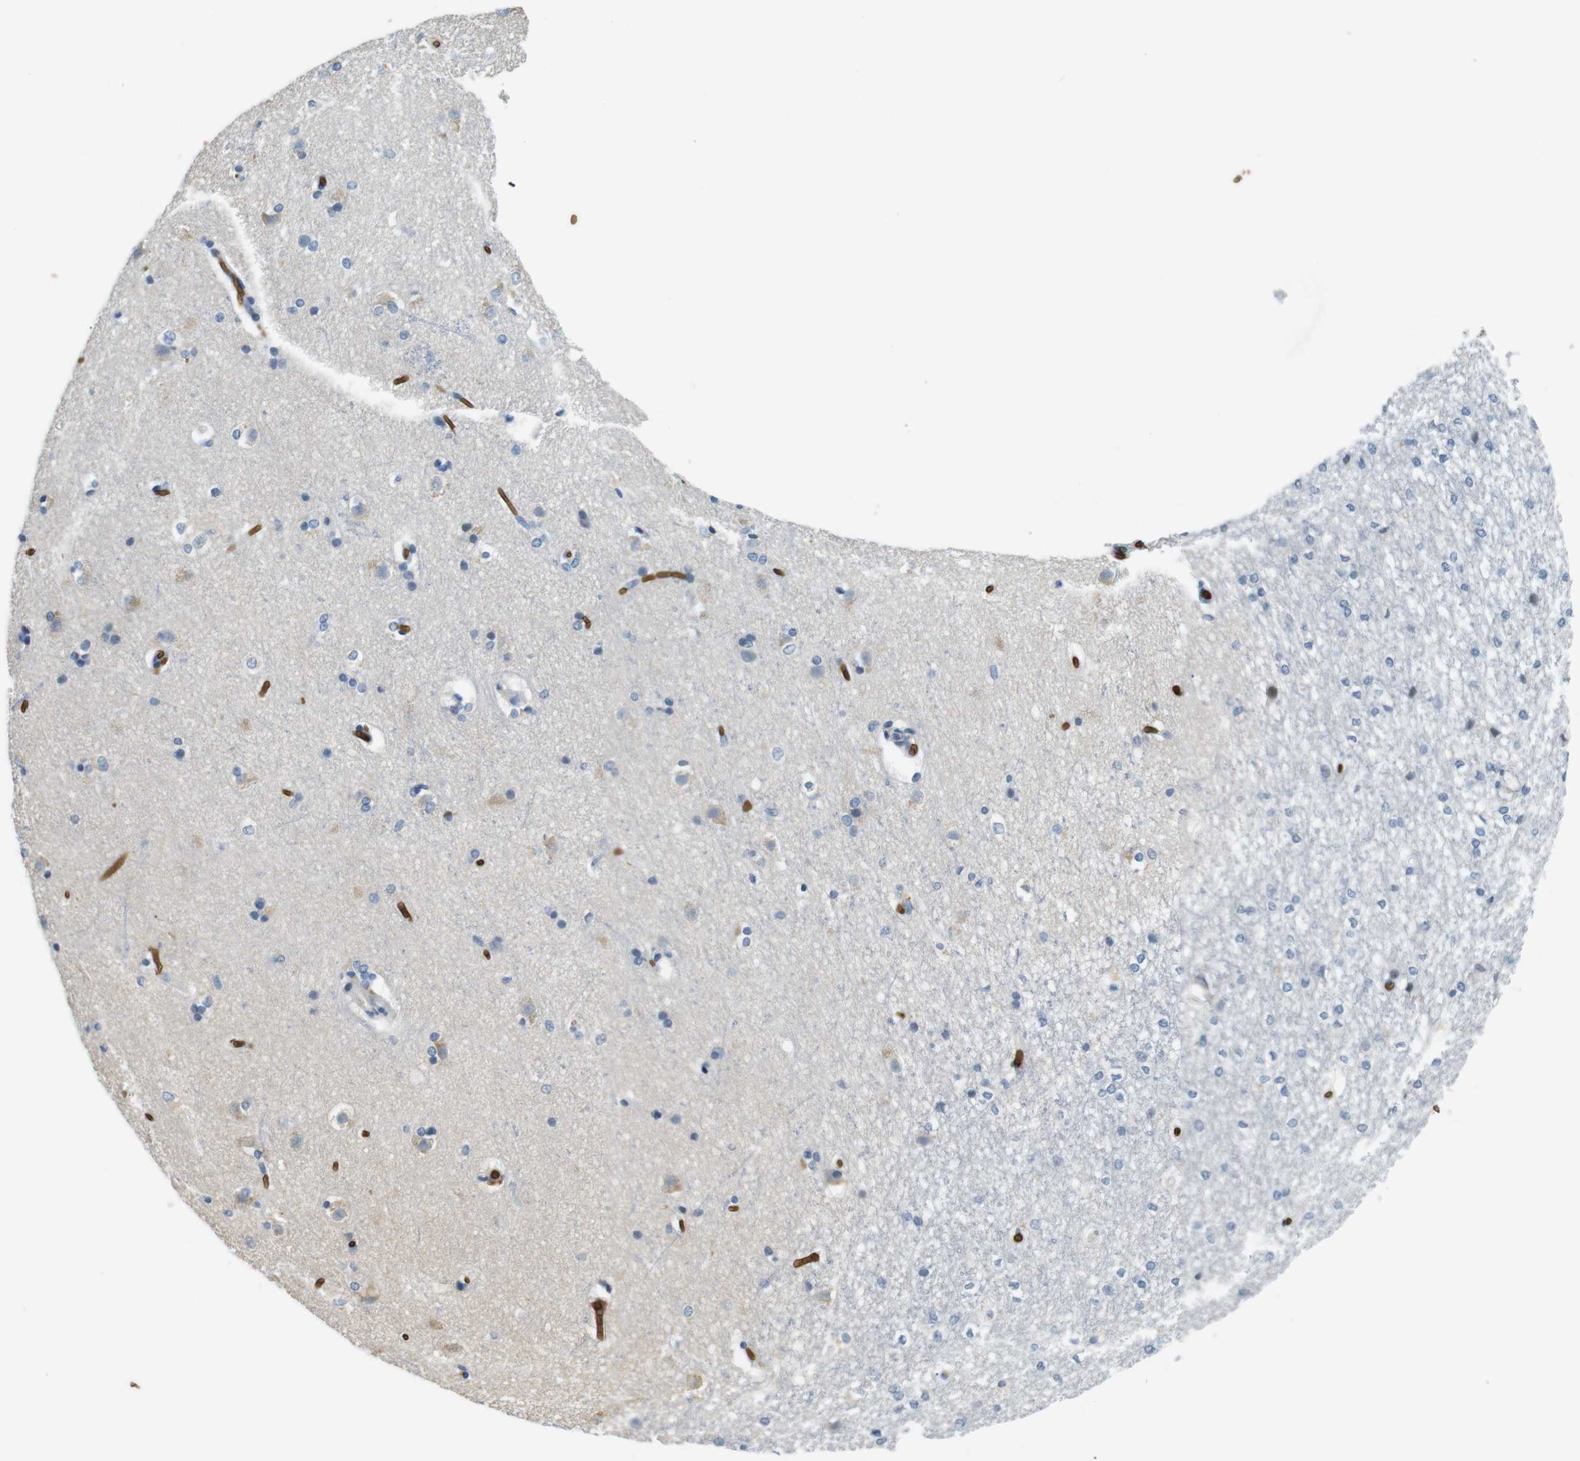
{"staining": {"intensity": "weak", "quantity": "<25%", "location": "cytoplasmic/membranous"}, "tissue": "caudate", "cell_type": "Glial cells", "image_type": "normal", "snomed": [{"axis": "morphology", "description": "Normal tissue, NOS"}, {"axis": "topography", "description": "Lateral ventricle wall"}], "caption": "DAB immunohistochemical staining of unremarkable caudate exhibits no significant staining in glial cells.", "gene": "SLC4A1", "patient": {"sex": "female", "age": 19}}